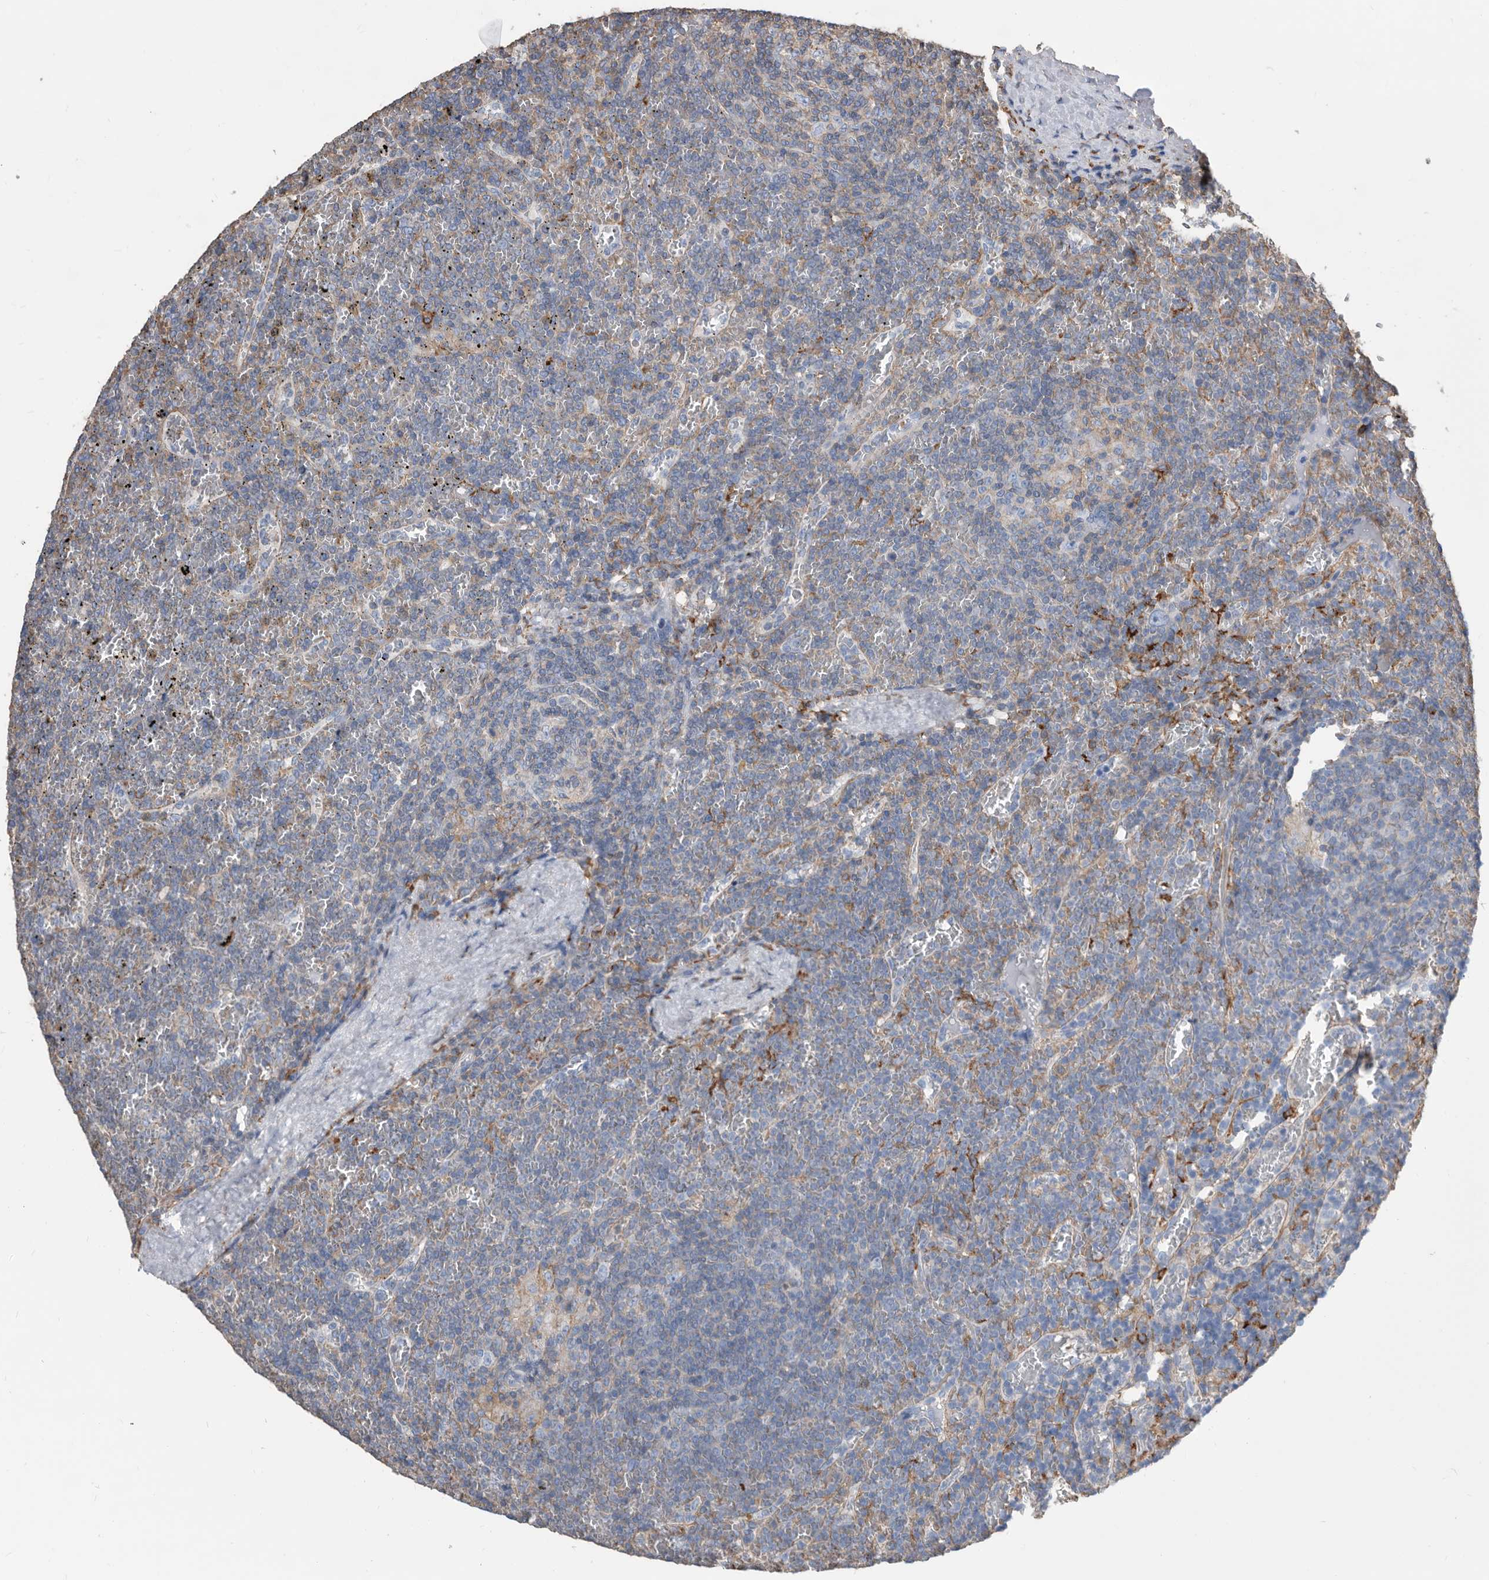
{"staining": {"intensity": "negative", "quantity": "none", "location": "none"}, "tissue": "lymphoma", "cell_type": "Tumor cells", "image_type": "cancer", "snomed": [{"axis": "morphology", "description": "Malignant lymphoma, non-Hodgkin's type, Low grade"}, {"axis": "topography", "description": "Spleen"}], "caption": "Tumor cells are negative for protein expression in human low-grade malignant lymphoma, non-Hodgkin's type.", "gene": "MS4A4A", "patient": {"sex": "female", "age": 19}}